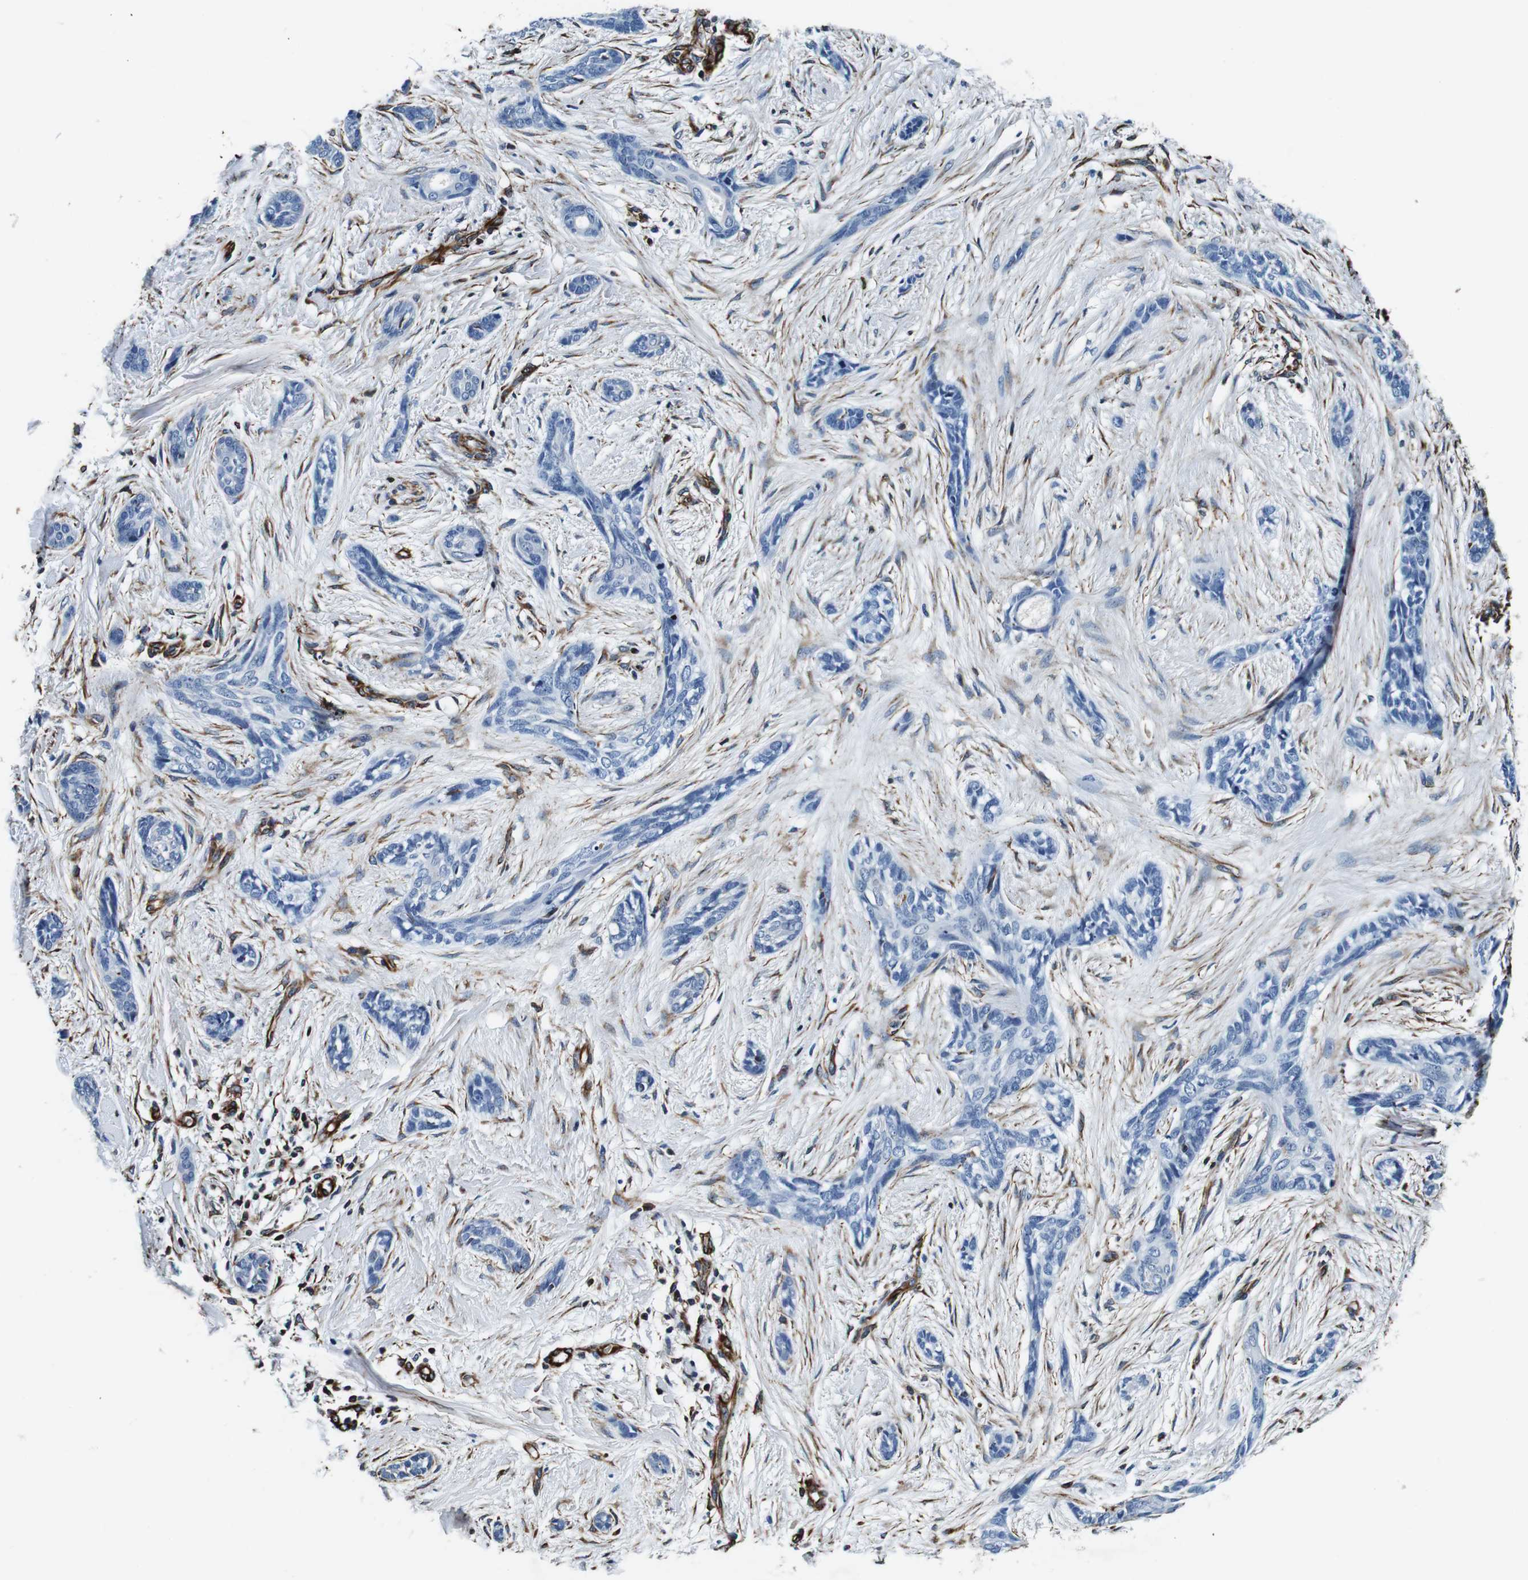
{"staining": {"intensity": "negative", "quantity": "none", "location": "none"}, "tissue": "skin cancer", "cell_type": "Tumor cells", "image_type": "cancer", "snomed": [{"axis": "morphology", "description": "Basal cell carcinoma"}, {"axis": "morphology", "description": "Adnexal tumor, benign"}, {"axis": "topography", "description": "Skin"}], "caption": "An image of skin cancer stained for a protein demonstrates no brown staining in tumor cells.", "gene": "GJE1", "patient": {"sex": "female", "age": 42}}